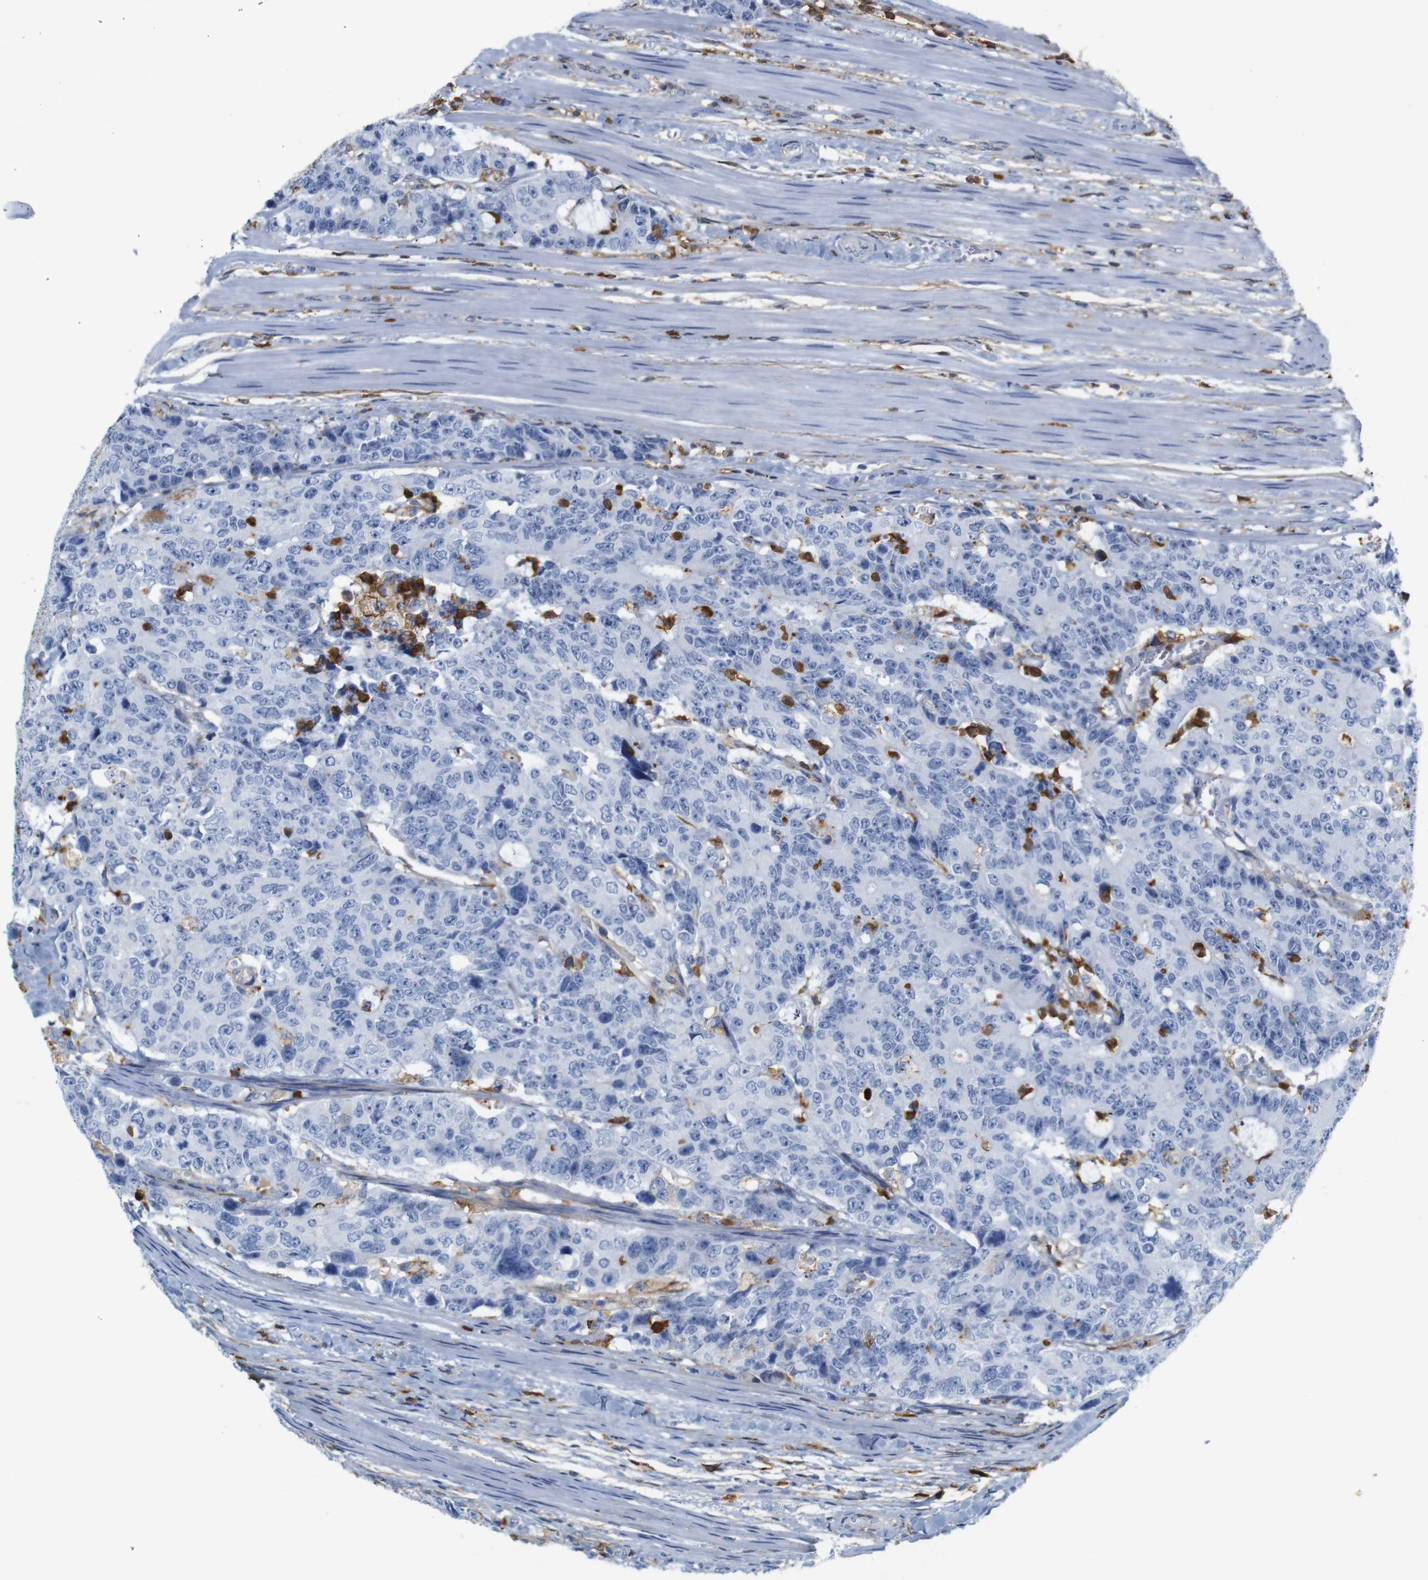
{"staining": {"intensity": "negative", "quantity": "none", "location": "none"}, "tissue": "colorectal cancer", "cell_type": "Tumor cells", "image_type": "cancer", "snomed": [{"axis": "morphology", "description": "Adenocarcinoma, NOS"}, {"axis": "topography", "description": "Colon"}], "caption": "This is an IHC image of adenocarcinoma (colorectal). There is no expression in tumor cells.", "gene": "ANXA1", "patient": {"sex": "female", "age": 86}}